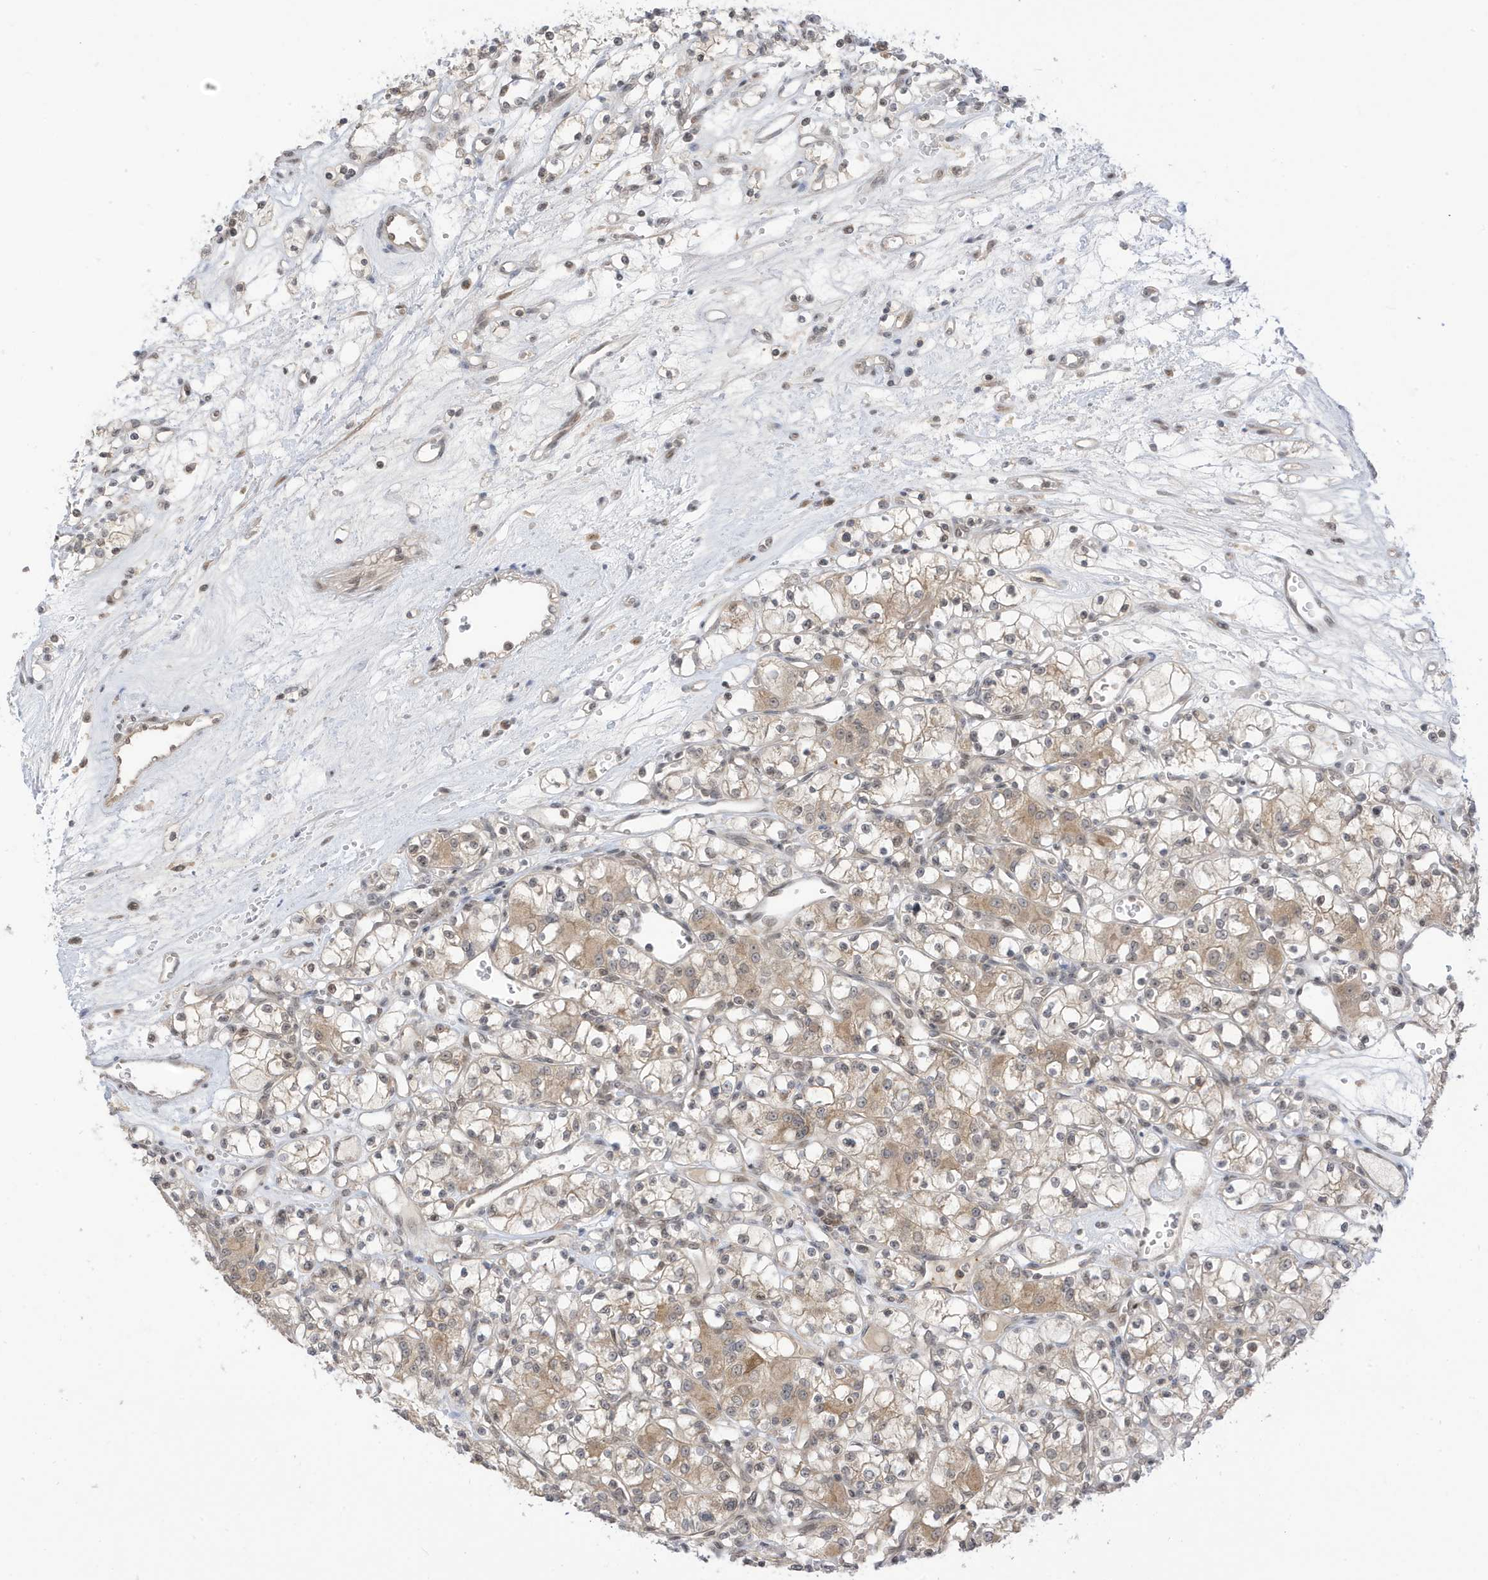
{"staining": {"intensity": "moderate", "quantity": ">75%", "location": "cytoplasmic/membranous"}, "tissue": "renal cancer", "cell_type": "Tumor cells", "image_type": "cancer", "snomed": [{"axis": "morphology", "description": "Adenocarcinoma, NOS"}, {"axis": "topography", "description": "Kidney"}], "caption": "Moderate cytoplasmic/membranous protein staining is appreciated in about >75% of tumor cells in renal adenocarcinoma.", "gene": "TAB3", "patient": {"sex": "female", "age": 59}}